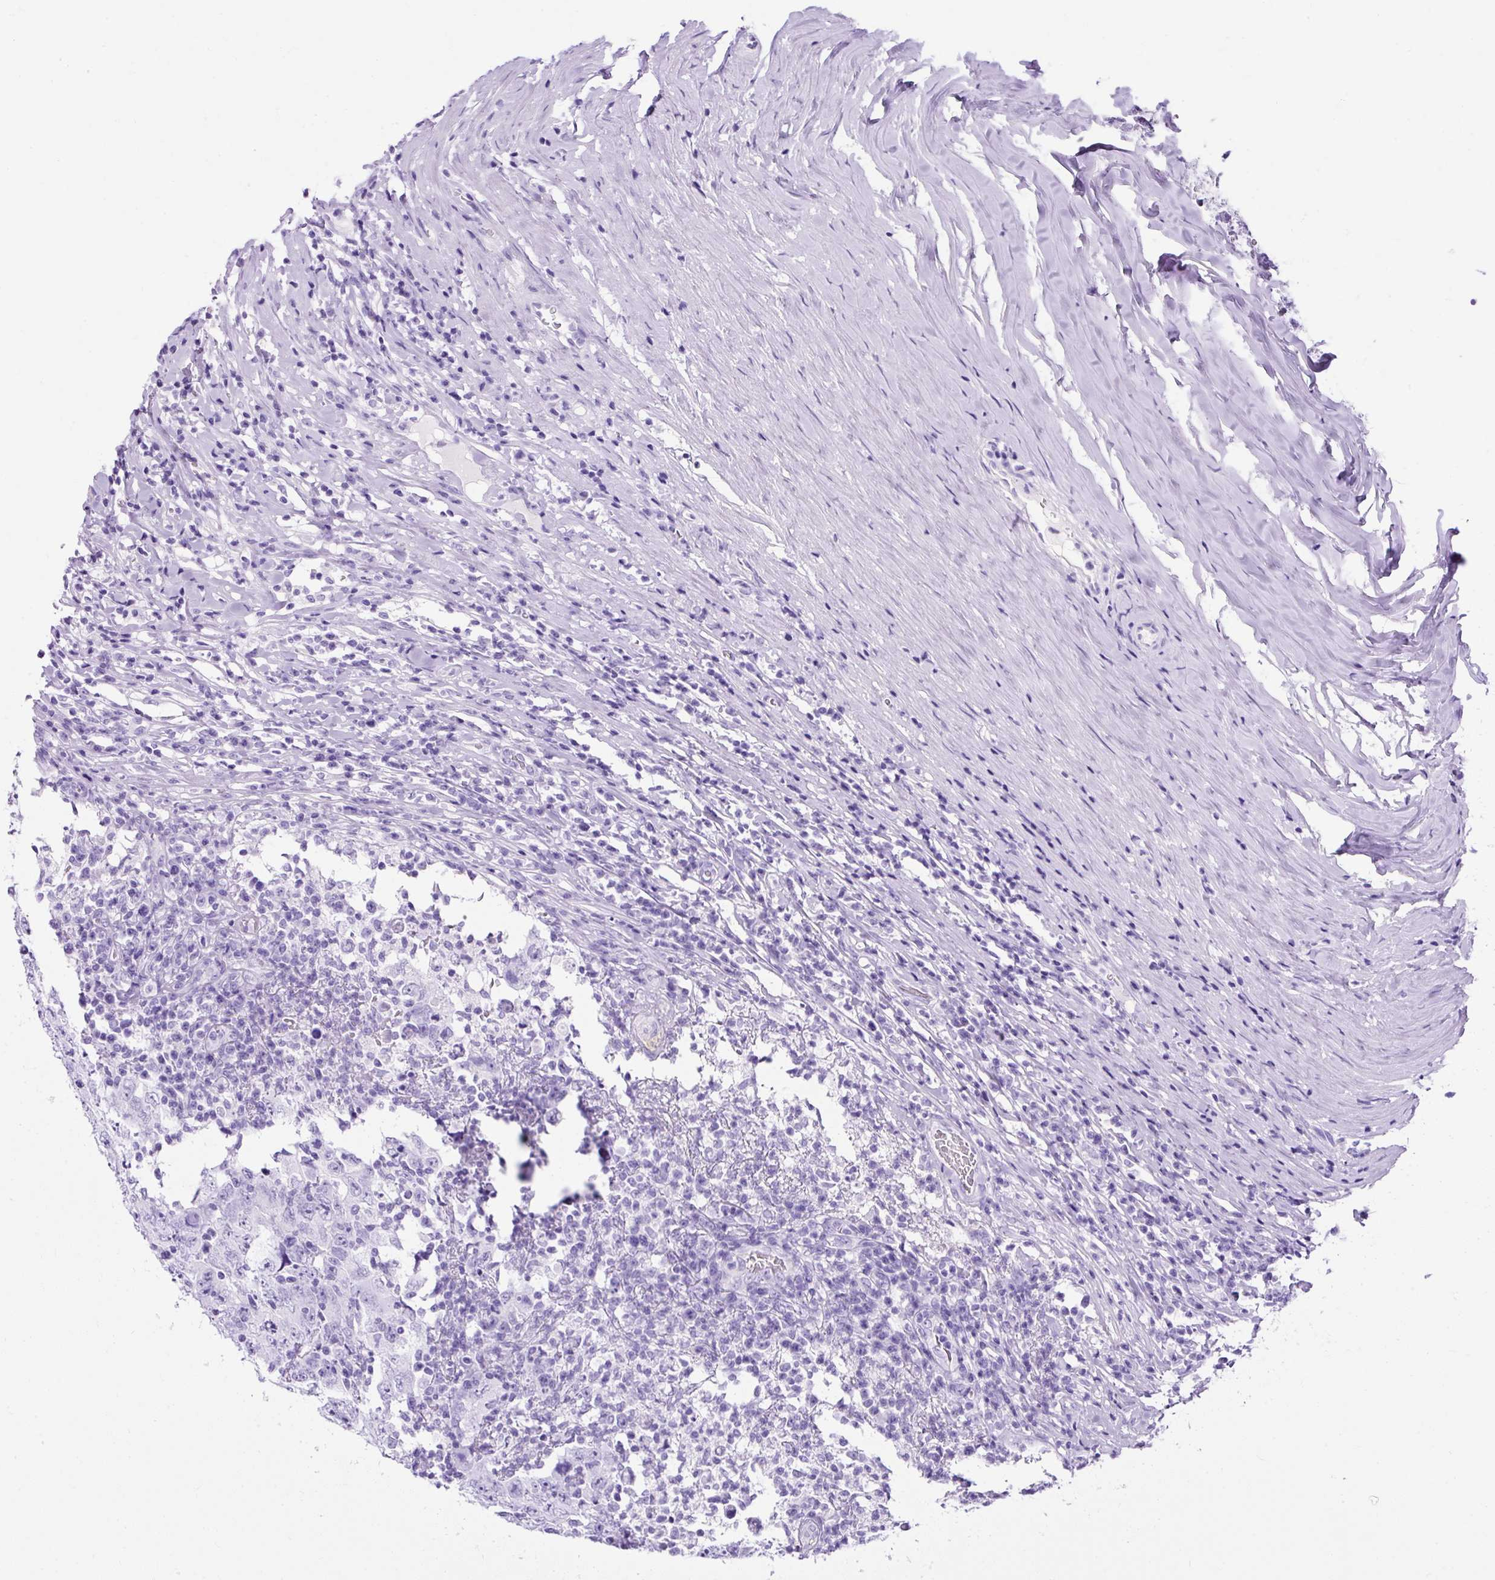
{"staining": {"intensity": "negative", "quantity": "none", "location": "none"}, "tissue": "testis cancer", "cell_type": "Tumor cells", "image_type": "cancer", "snomed": [{"axis": "morphology", "description": "Carcinoma, Embryonal, NOS"}, {"axis": "topography", "description": "Testis"}], "caption": "Immunohistochemistry (IHC) micrograph of human testis embryonal carcinoma stained for a protein (brown), which shows no staining in tumor cells.", "gene": "KRT12", "patient": {"sex": "male", "age": 26}}